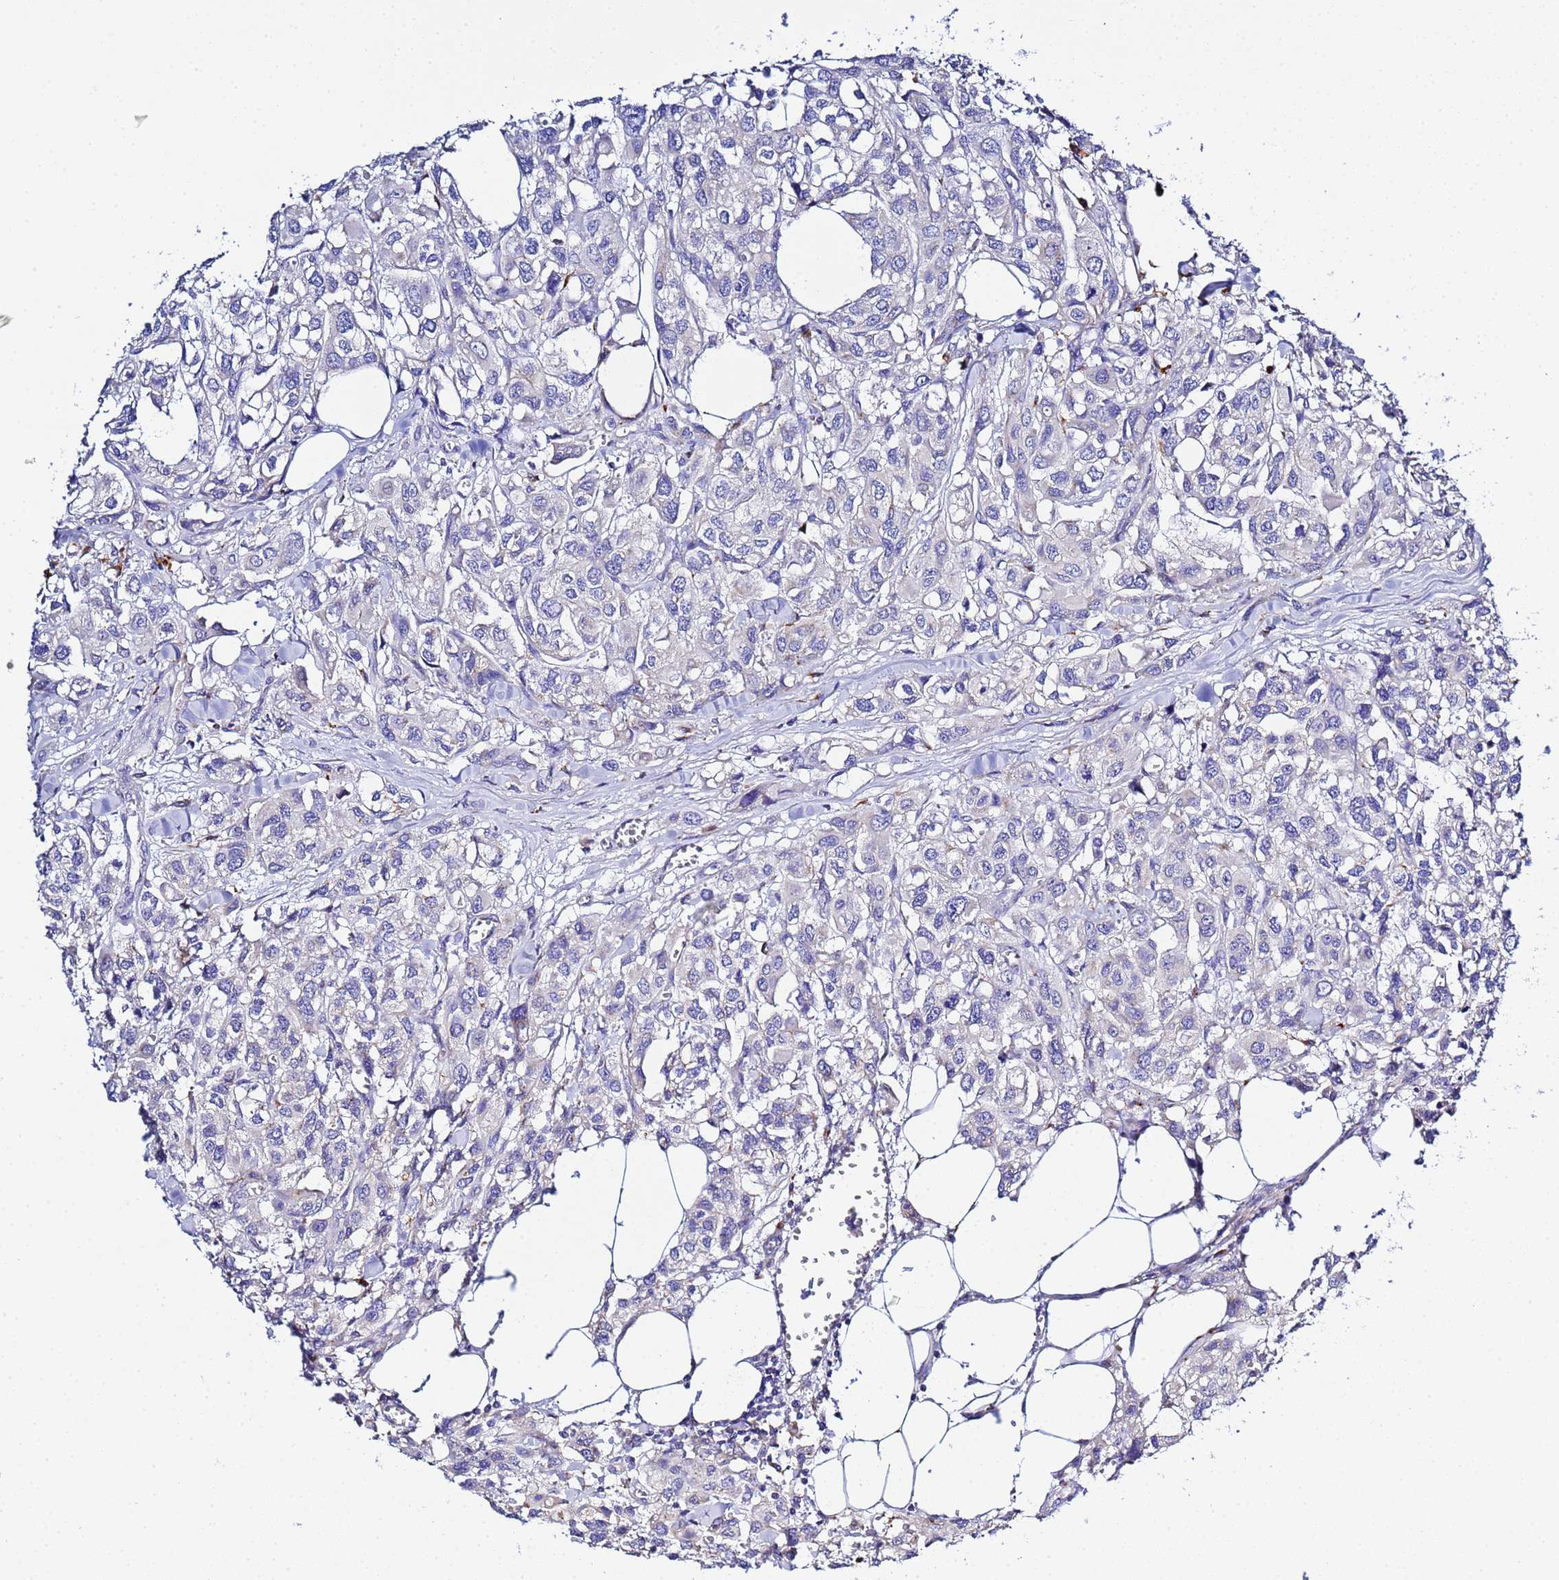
{"staining": {"intensity": "negative", "quantity": "none", "location": "none"}, "tissue": "urothelial cancer", "cell_type": "Tumor cells", "image_type": "cancer", "snomed": [{"axis": "morphology", "description": "Urothelial carcinoma, High grade"}, {"axis": "topography", "description": "Urinary bladder"}], "caption": "Tumor cells show no significant positivity in urothelial cancer.", "gene": "VTI1B", "patient": {"sex": "male", "age": 67}}